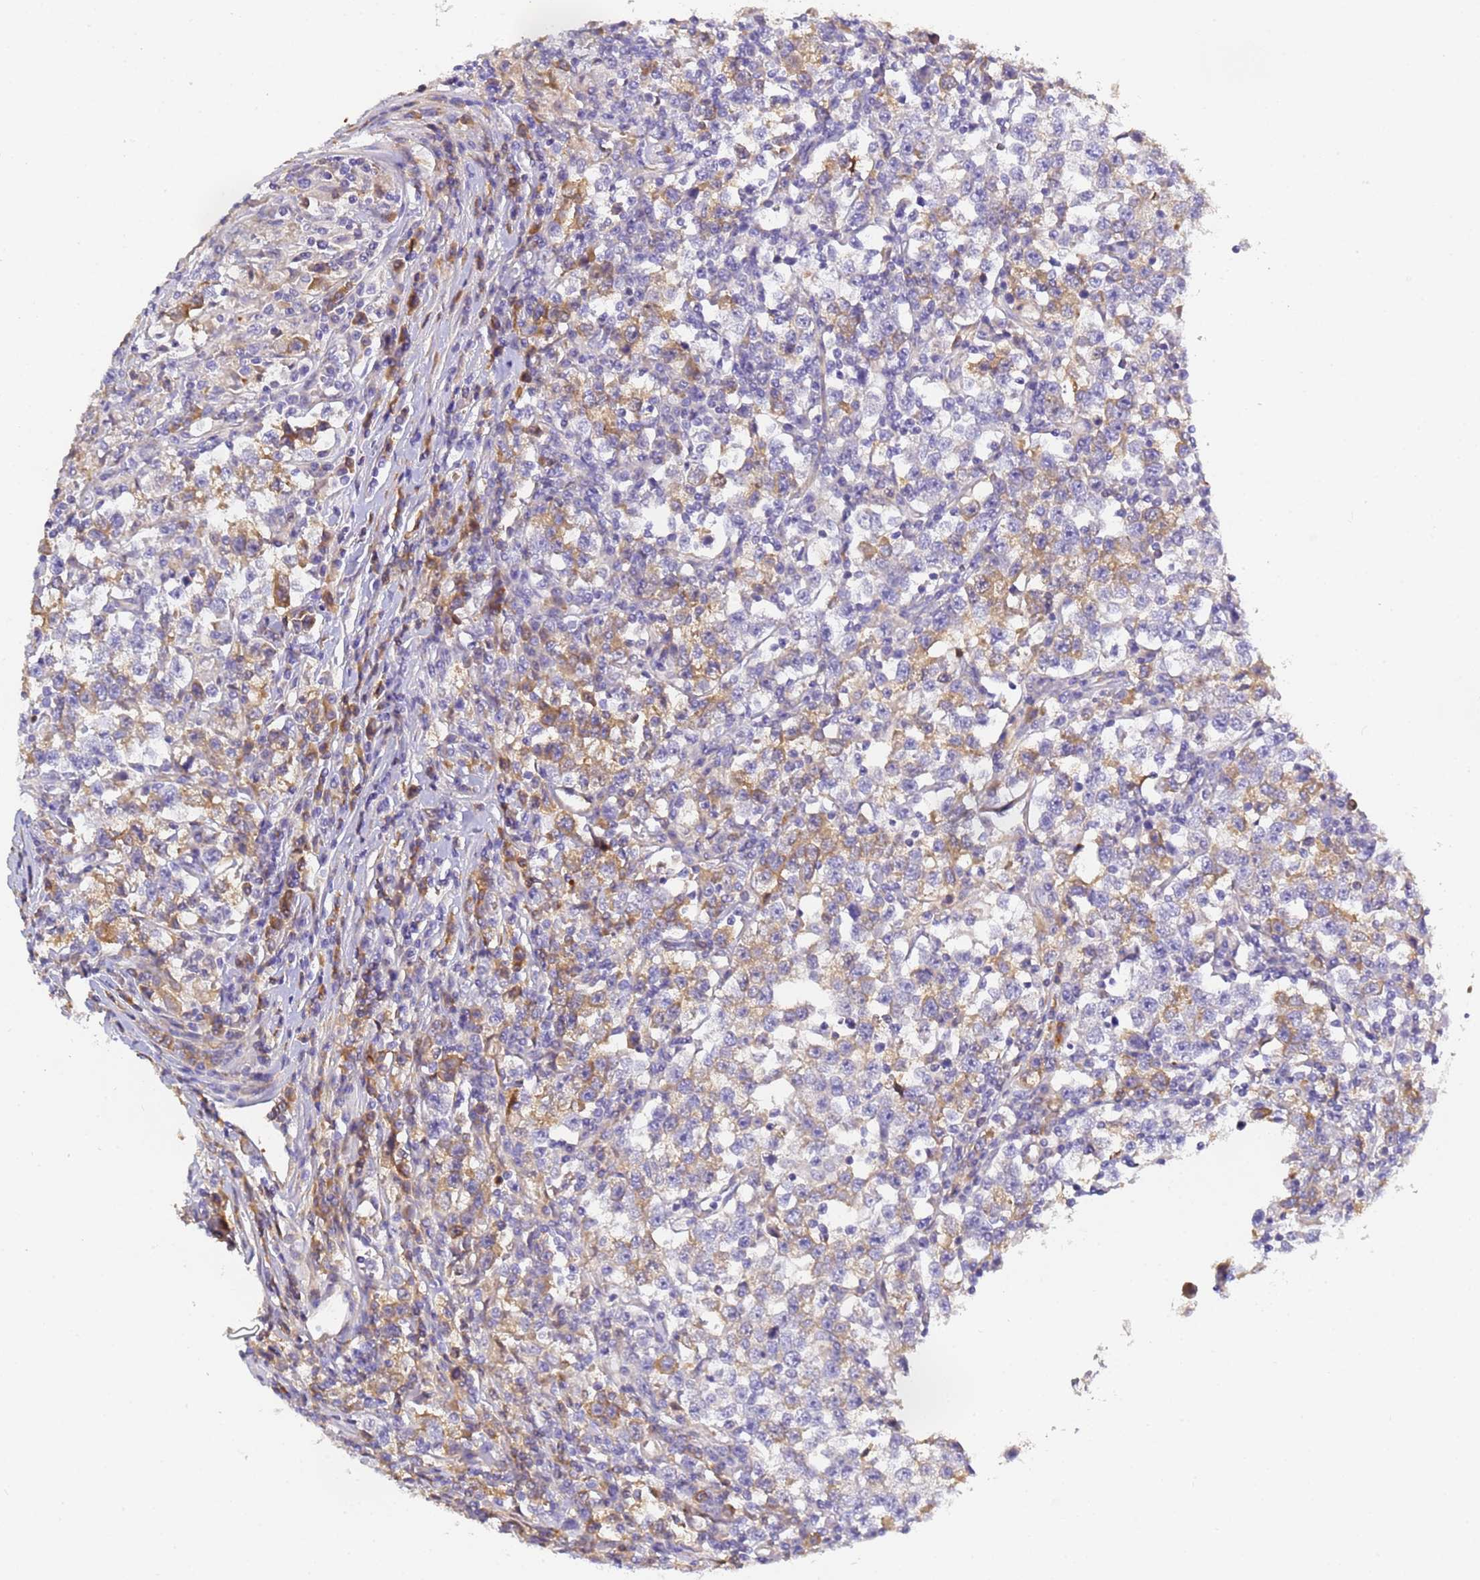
{"staining": {"intensity": "moderate", "quantity": "<25%", "location": "cytoplasmic/membranous"}, "tissue": "testis cancer", "cell_type": "Tumor cells", "image_type": "cancer", "snomed": [{"axis": "morphology", "description": "Normal tissue, NOS"}, {"axis": "morphology", "description": "Seminoma, NOS"}, {"axis": "topography", "description": "Testis"}], "caption": "Protein staining reveals moderate cytoplasmic/membranous positivity in approximately <25% of tumor cells in seminoma (testis).", "gene": "CFH", "patient": {"sex": "male", "age": 43}}